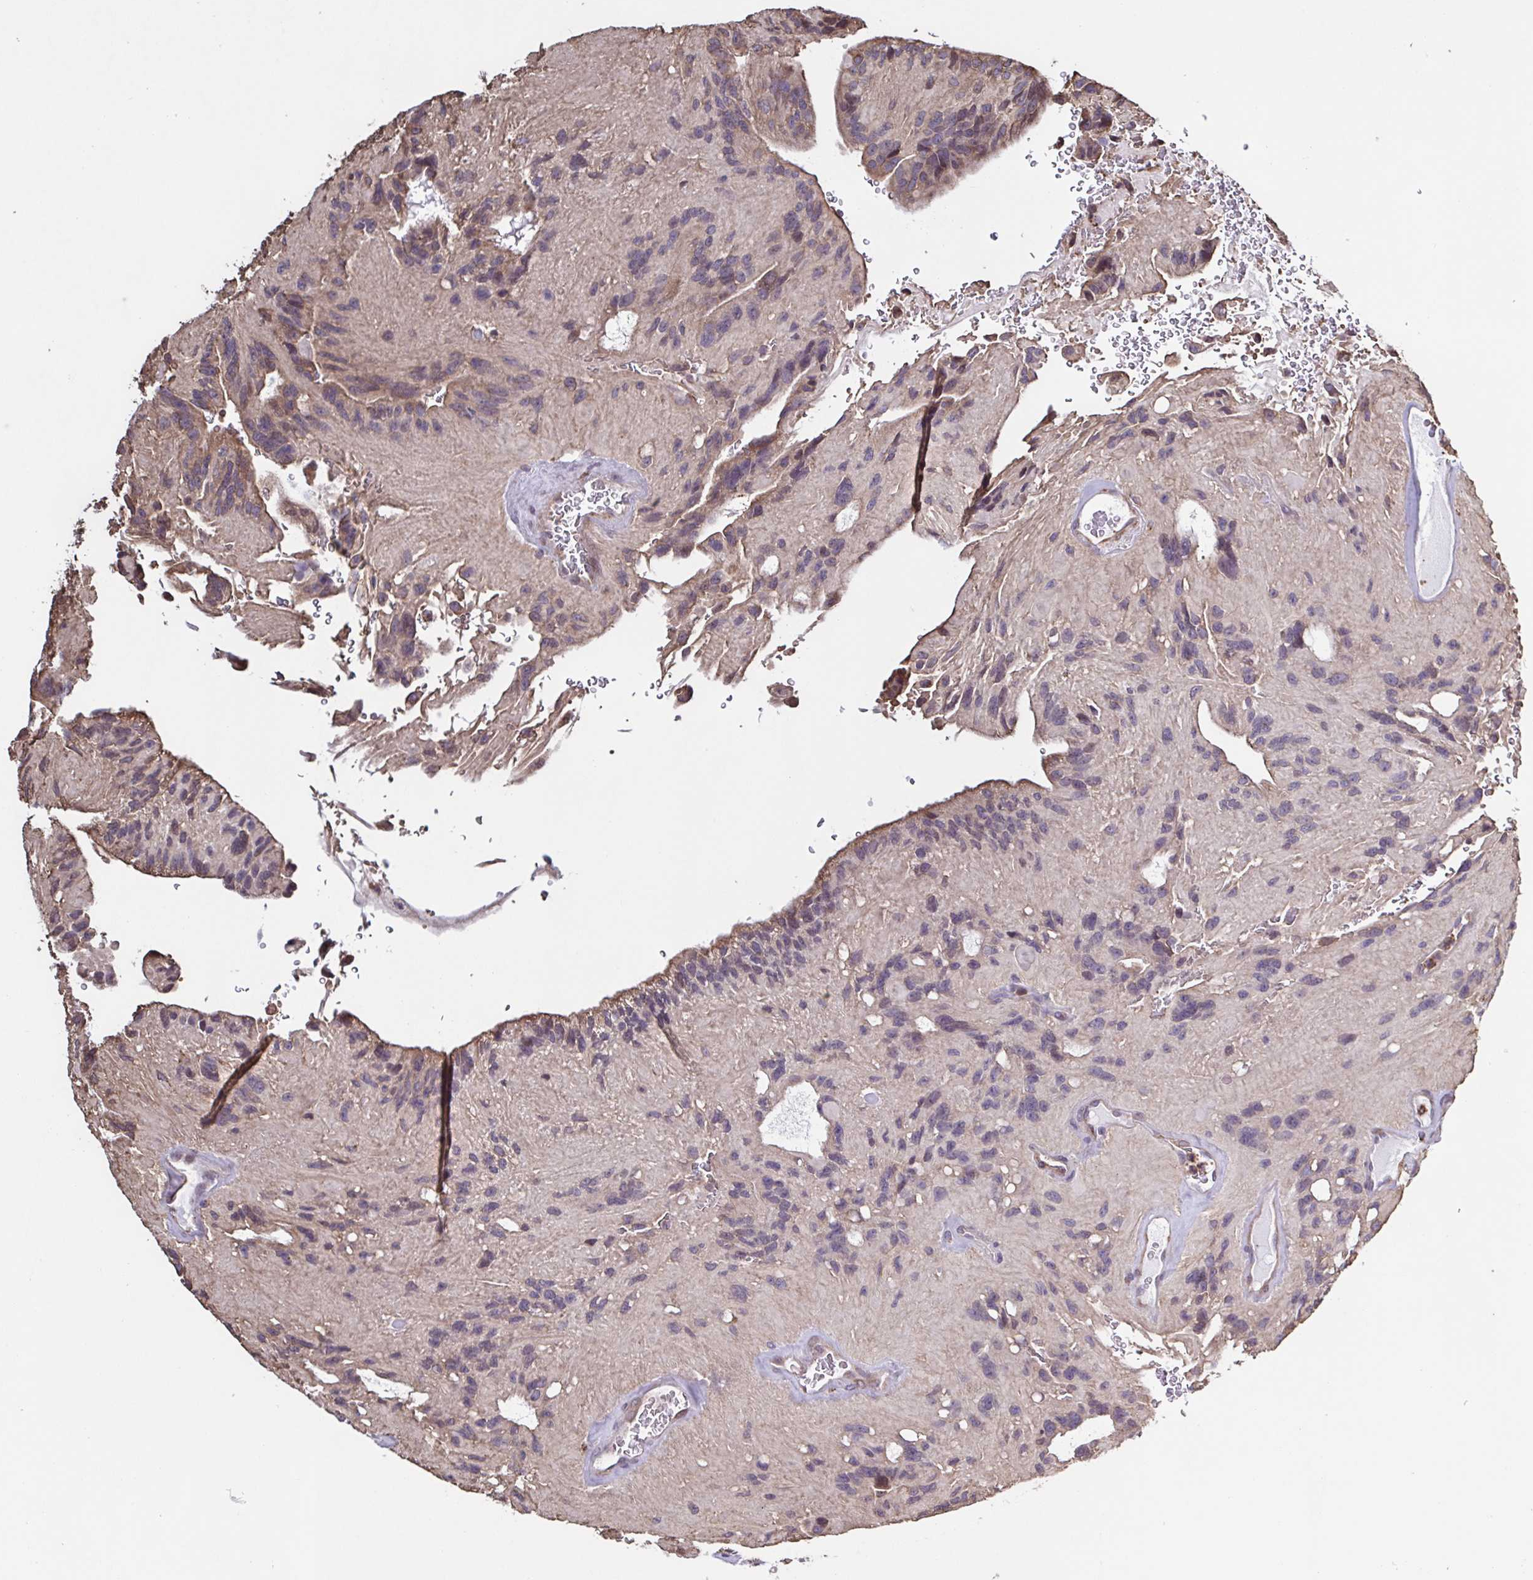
{"staining": {"intensity": "weak", "quantity": "<25%", "location": "cytoplasmic/membranous"}, "tissue": "glioma", "cell_type": "Tumor cells", "image_type": "cancer", "snomed": [{"axis": "morphology", "description": "Glioma, malignant, Low grade"}, {"axis": "topography", "description": "Brain"}], "caption": "Protein analysis of malignant glioma (low-grade) reveals no significant staining in tumor cells. (Immunohistochemistry (ihc), brightfield microscopy, high magnification).", "gene": "ZNF200", "patient": {"sex": "male", "age": 31}}